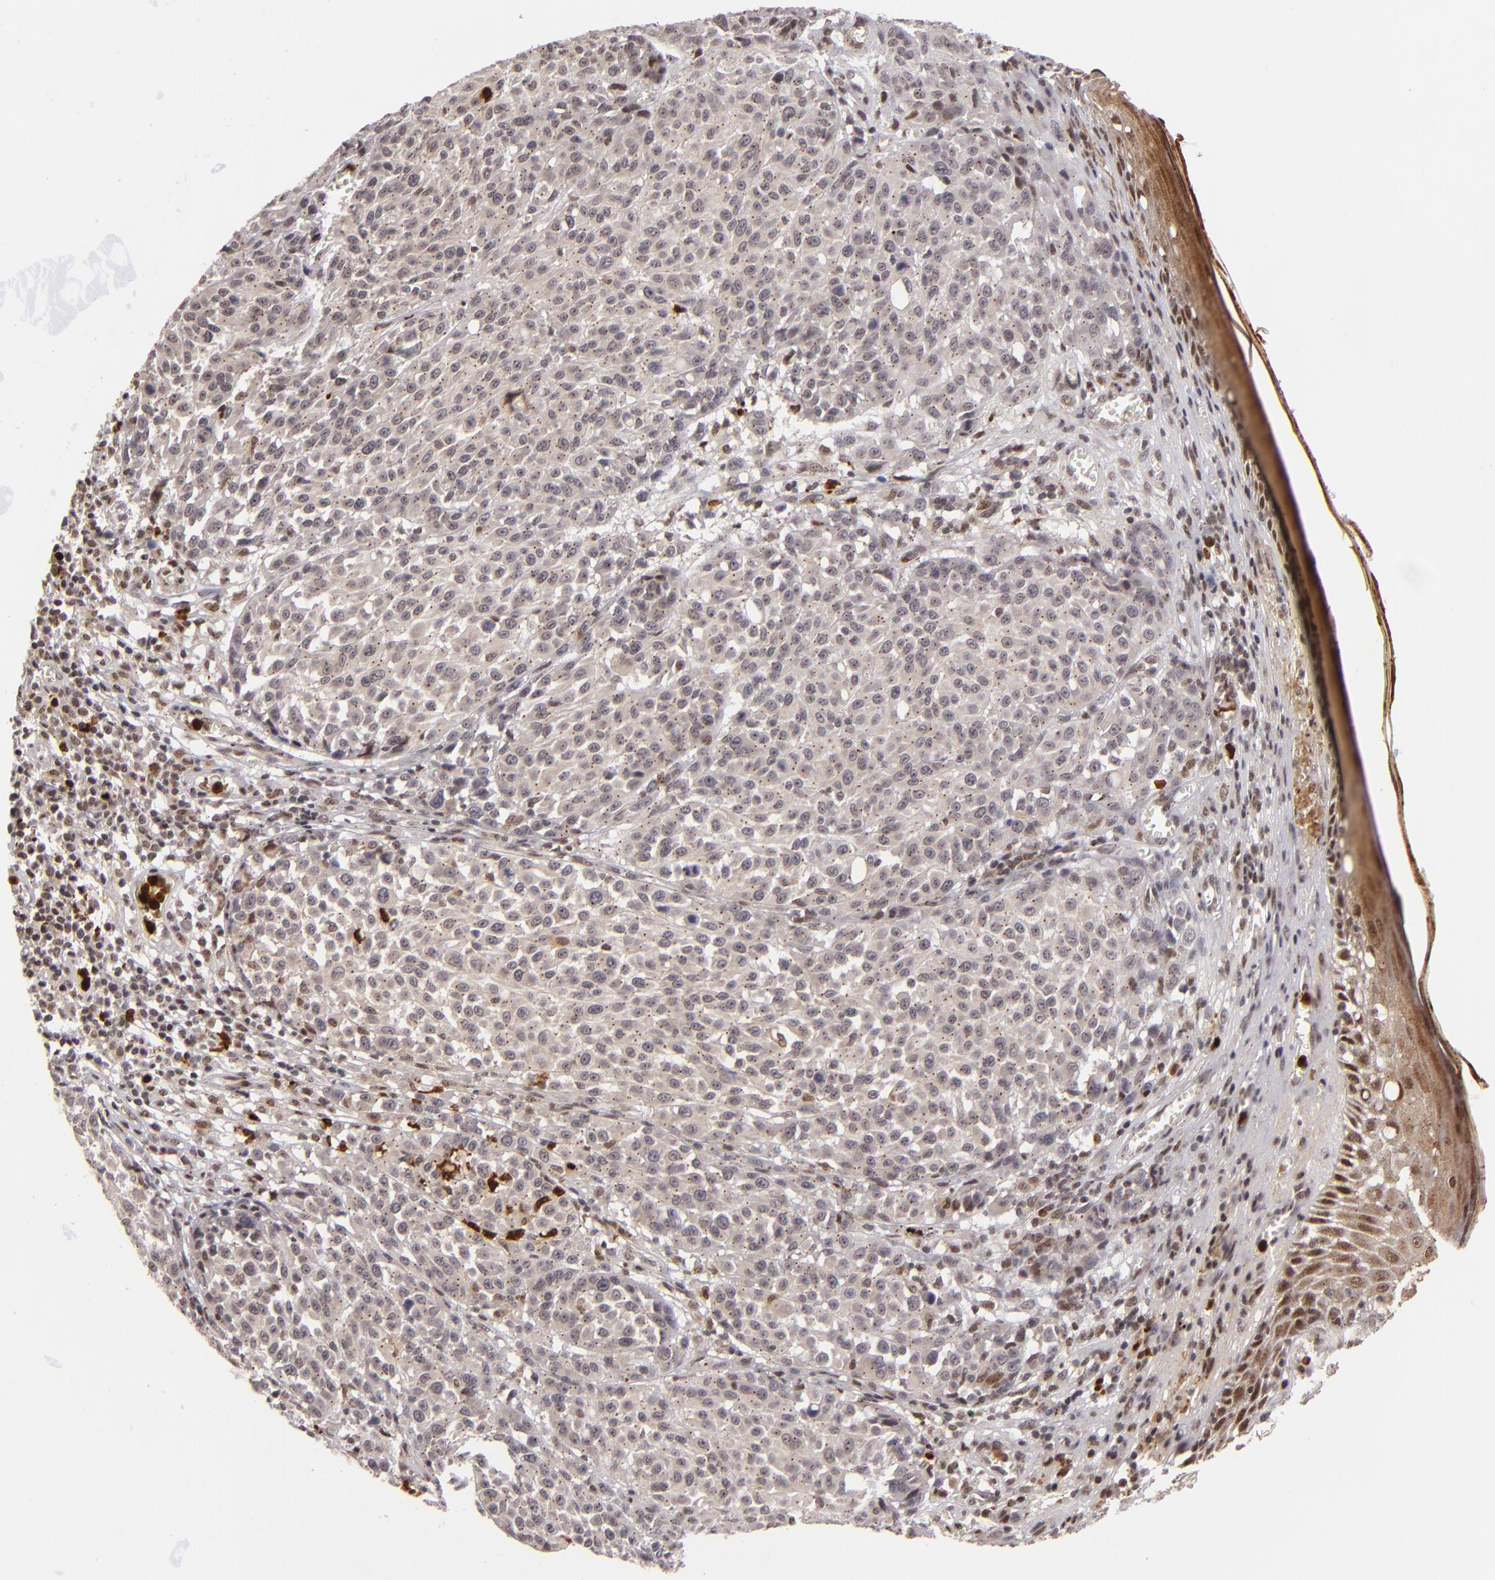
{"staining": {"intensity": "weak", "quantity": "<25%", "location": "nuclear"}, "tissue": "melanoma", "cell_type": "Tumor cells", "image_type": "cancer", "snomed": [{"axis": "morphology", "description": "Malignant melanoma, NOS"}, {"axis": "topography", "description": "Skin"}], "caption": "Tumor cells are negative for brown protein staining in malignant melanoma. (DAB IHC with hematoxylin counter stain).", "gene": "RXRG", "patient": {"sex": "female", "age": 49}}